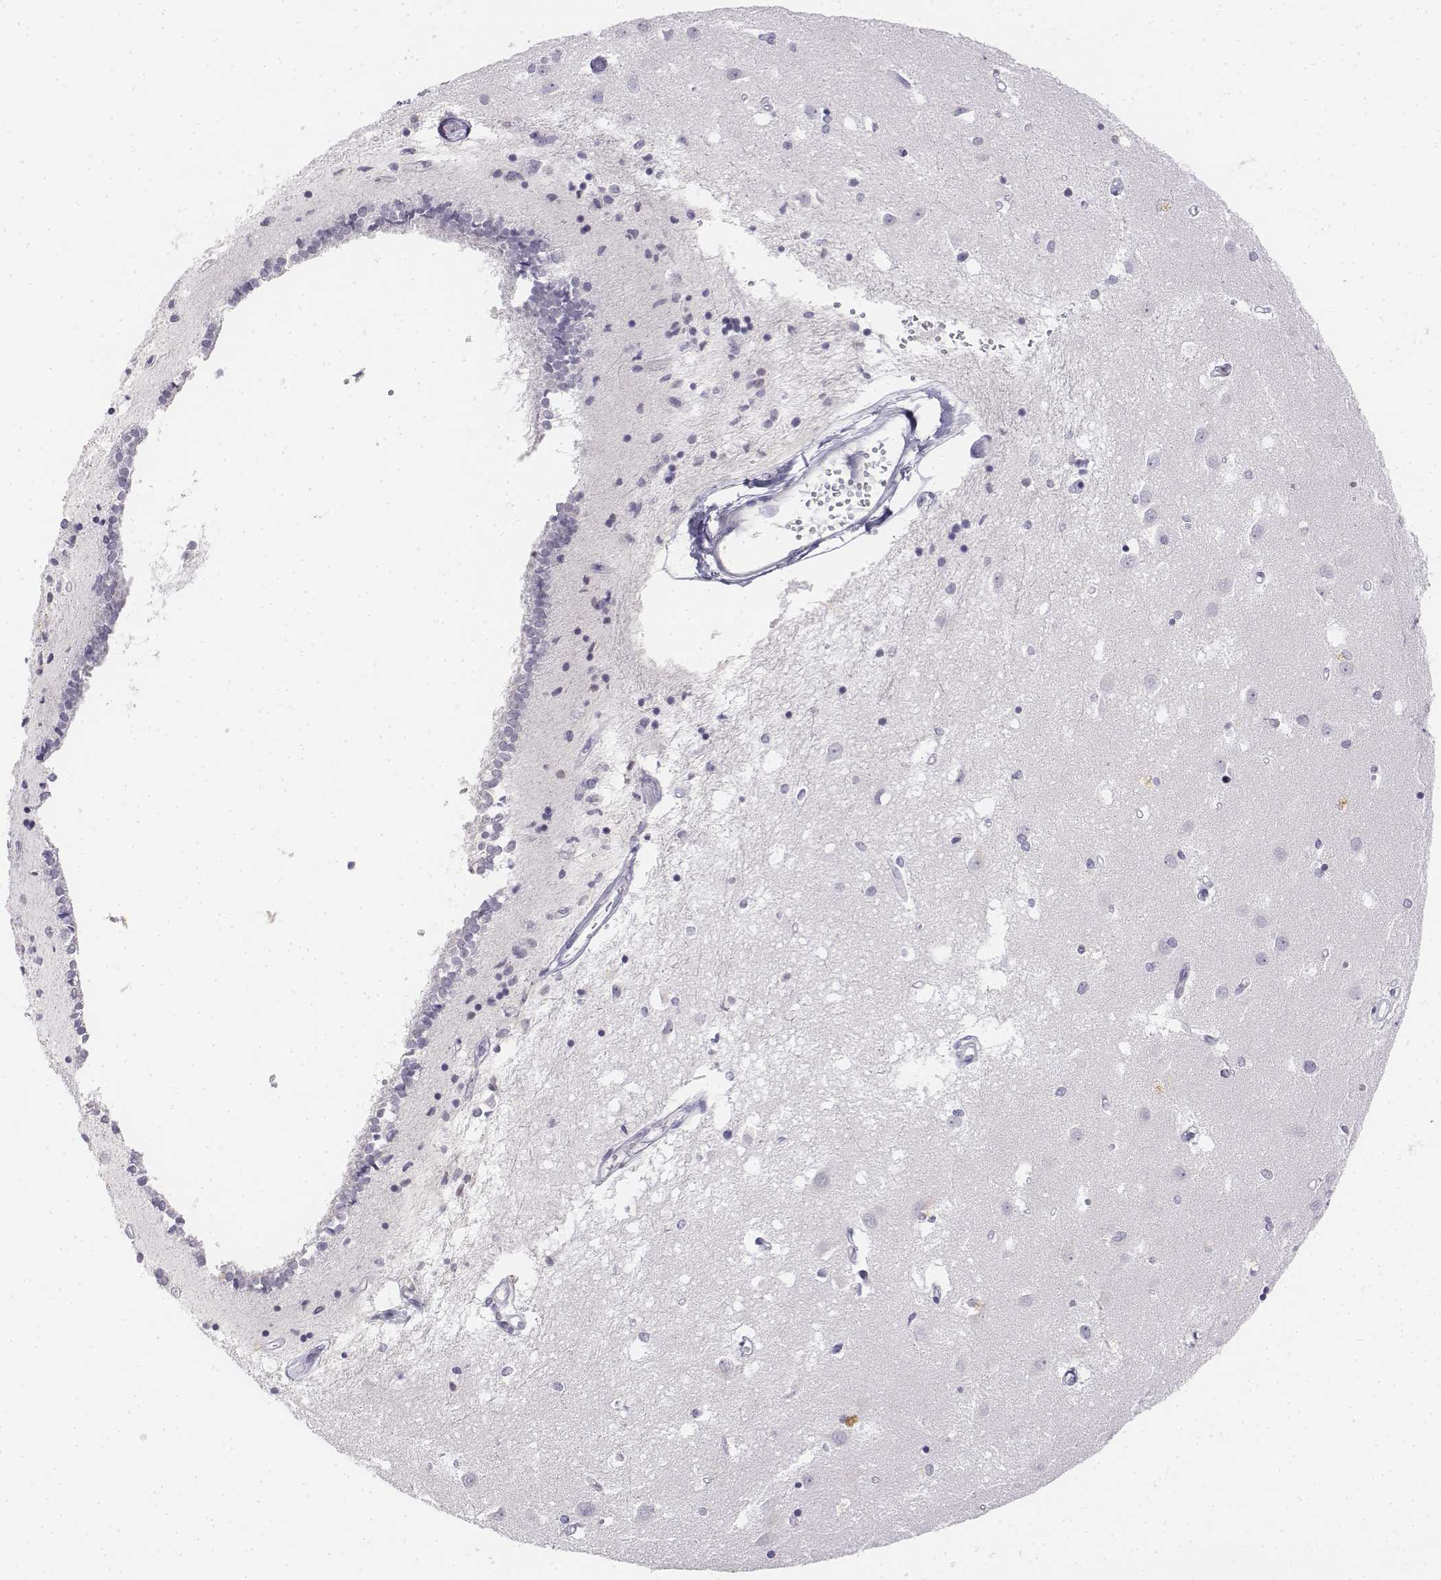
{"staining": {"intensity": "negative", "quantity": "none", "location": "none"}, "tissue": "caudate", "cell_type": "Glial cells", "image_type": "normal", "snomed": [{"axis": "morphology", "description": "Normal tissue, NOS"}, {"axis": "topography", "description": "Lateral ventricle wall"}], "caption": "This is a photomicrograph of immunohistochemistry staining of unremarkable caudate, which shows no positivity in glial cells.", "gene": "UCN2", "patient": {"sex": "male", "age": 54}}